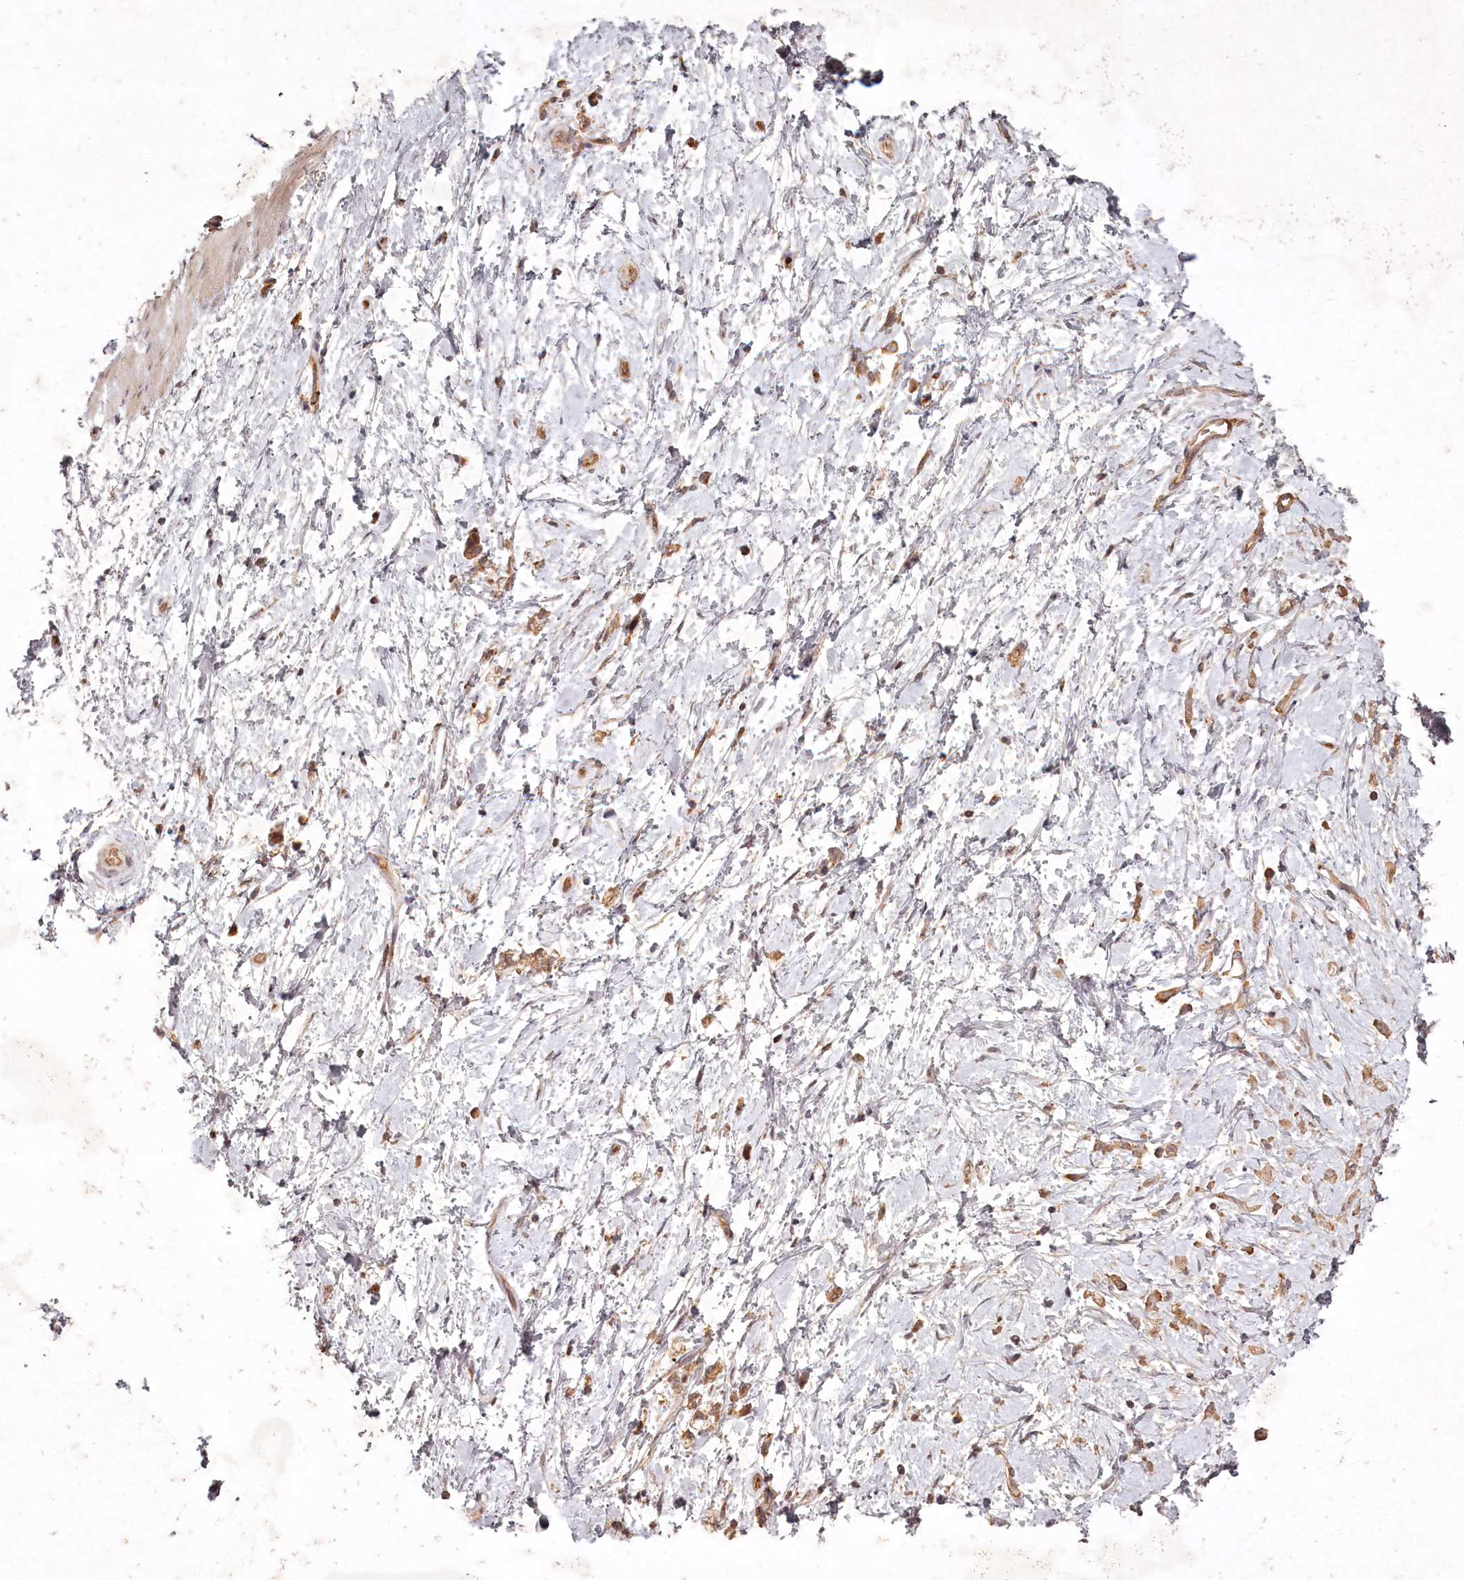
{"staining": {"intensity": "moderate", "quantity": ">75%", "location": "cytoplasmic/membranous"}, "tissue": "stomach cancer", "cell_type": "Tumor cells", "image_type": "cancer", "snomed": [{"axis": "morphology", "description": "Adenocarcinoma, NOS"}, {"axis": "topography", "description": "Stomach"}], "caption": "A brown stain labels moderate cytoplasmic/membranous staining of a protein in human stomach cancer (adenocarcinoma) tumor cells.", "gene": "TMIE", "patient": {"sex": "female", "age": 60}}